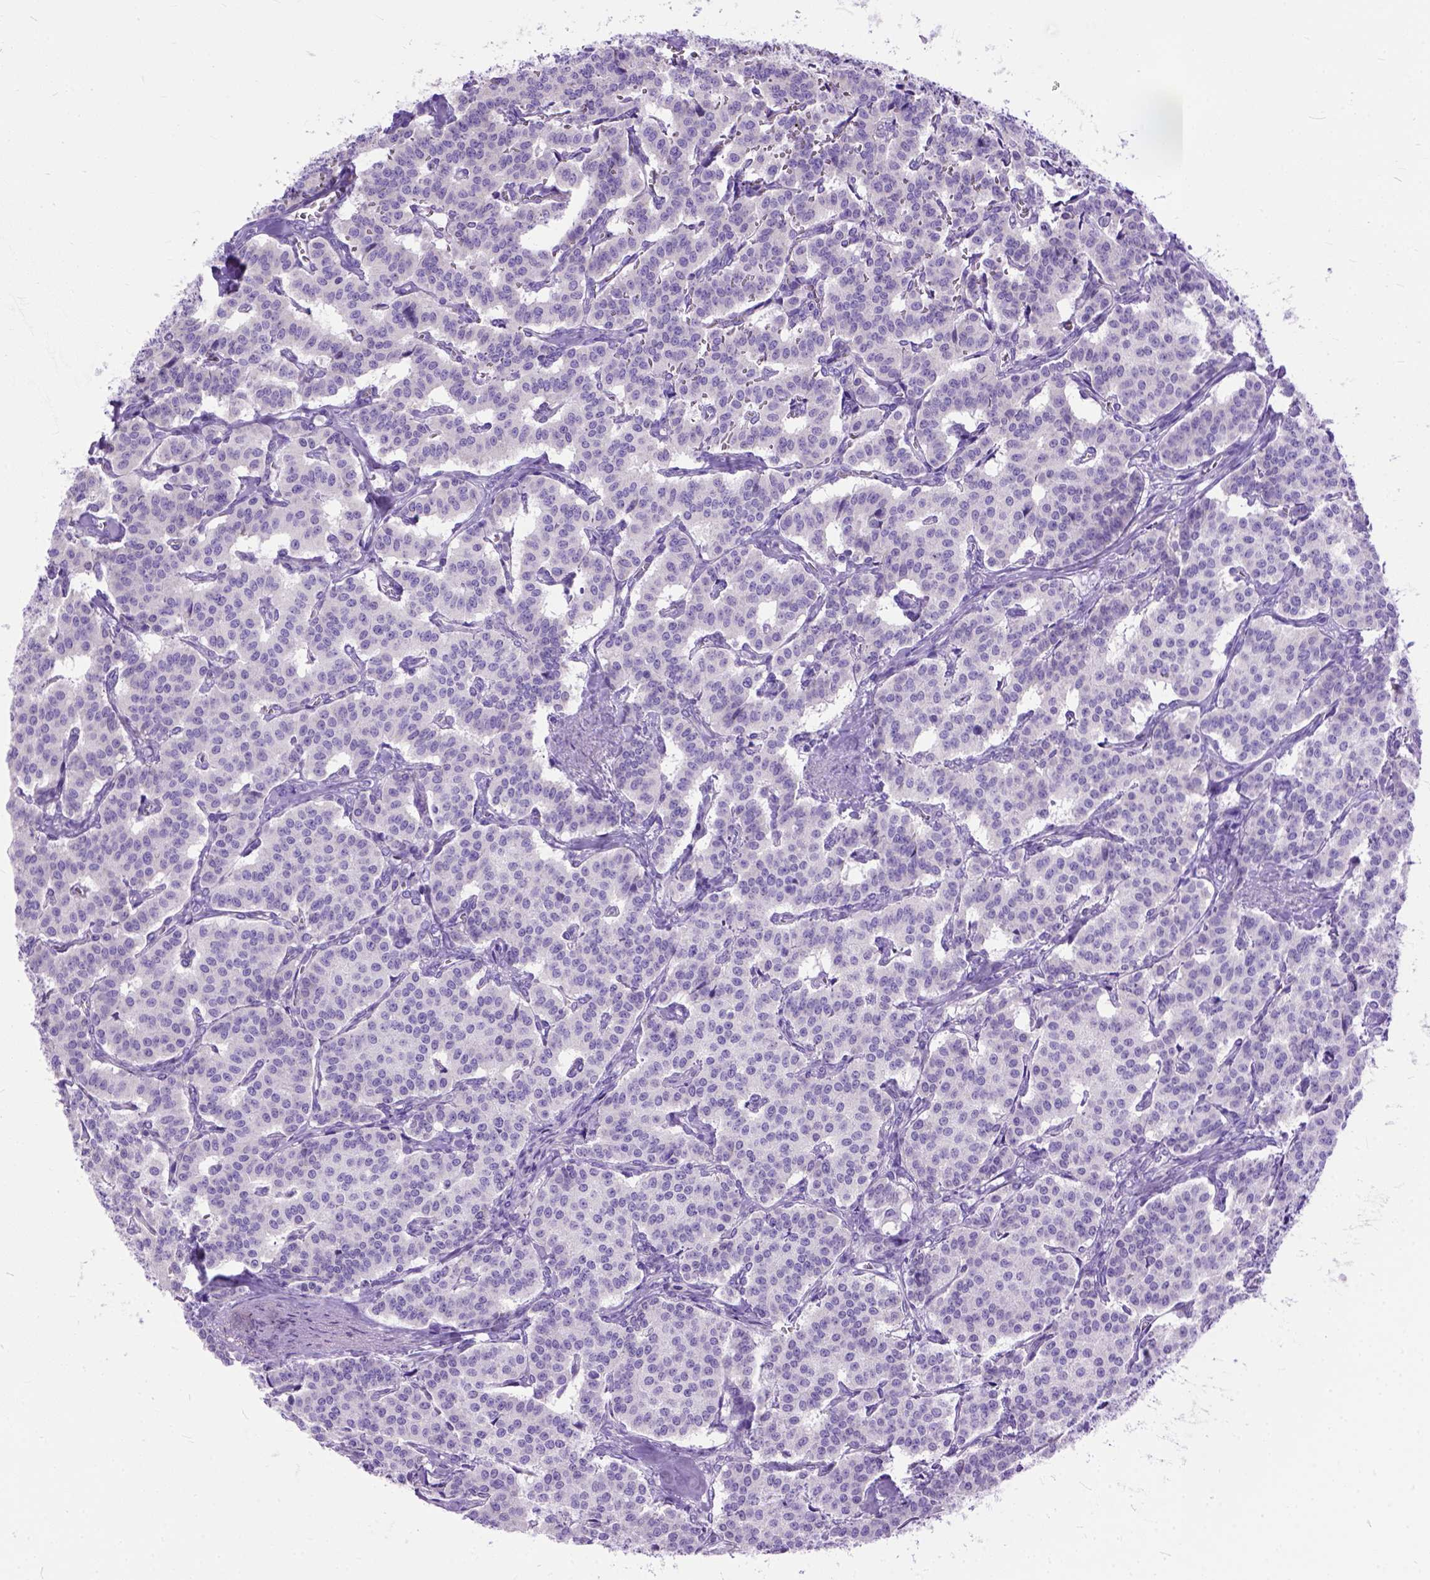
{"staining": {"intensity": "negative", "quantity": "none", "location": "none"}, "tissue": "carcinoid", "cell_type": "Tumor cells", "image_type": "cancer", "snomed": [{"axis": "morphology", "description": "Carcinoid, malignant, NOS"}, {"axis": "topography", "description": "Lung"}], "caption": "Tumor cells are negative for protein expression in human carcinoid (malignant). The staining is performed using DAB (3,3'-diaminobenzidine) brown chromogen with nuclei counter-stained in using hematoxylin.", "gene": "ODAD3", "patient": {"sex": "female", "age": 46}}